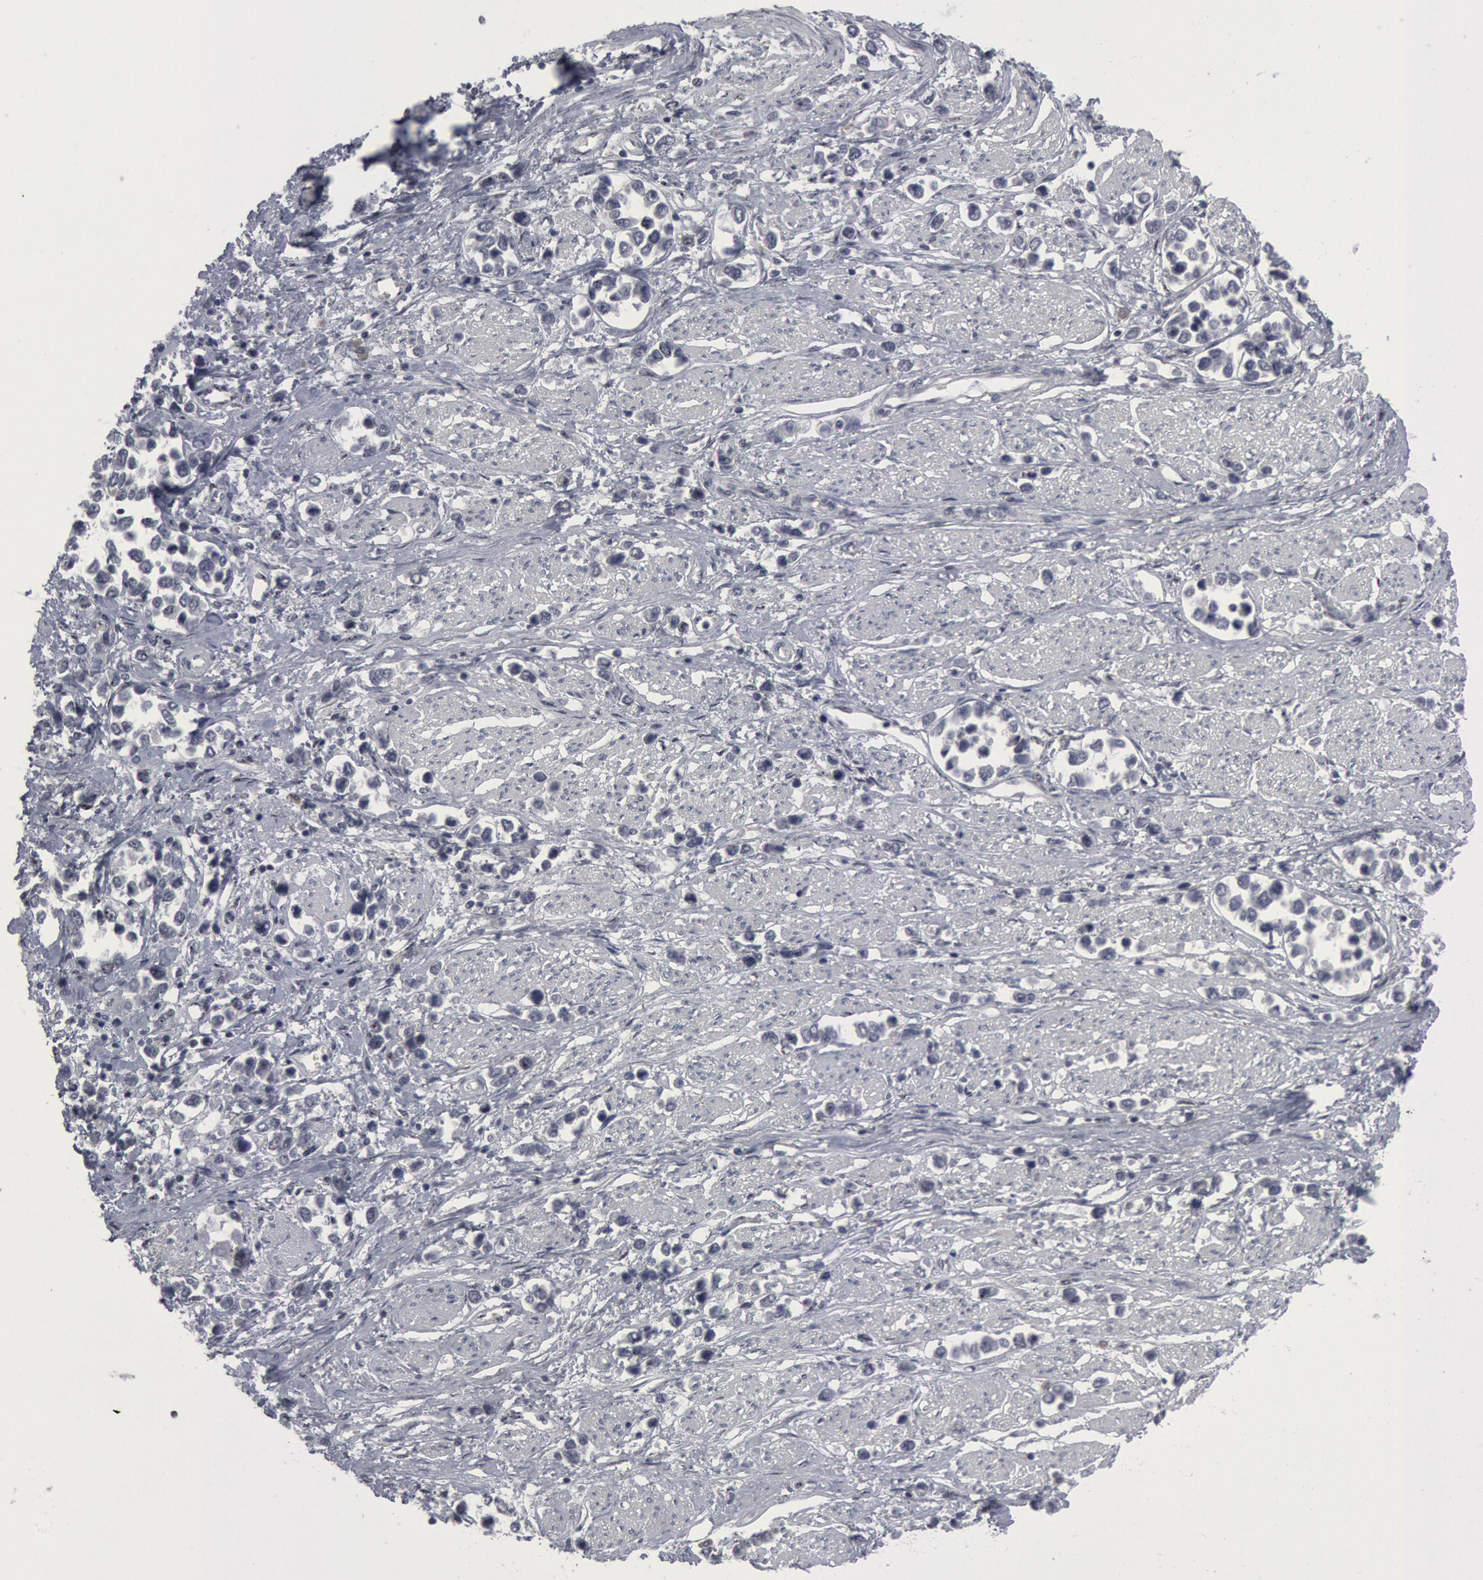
{"staining": {"intensity": "negative", "quantity": "none", "location": "none"}, "tissue": "stomach cancer", "cell_type": "Tumor cells", "image_type": "cancer", "snomed": [{"axis": "morphology", "description": "Adenocarcinoma, NOS"}, {"axis": "topography", "description": "Stomach, upper"}], "caption": "A micrograph of adenocarcinoma (stomach) stained for a protein displays no brown staining in tumor cells.", "gene": "FOXO1", "patient": {"sex": "male", "age": 76}}